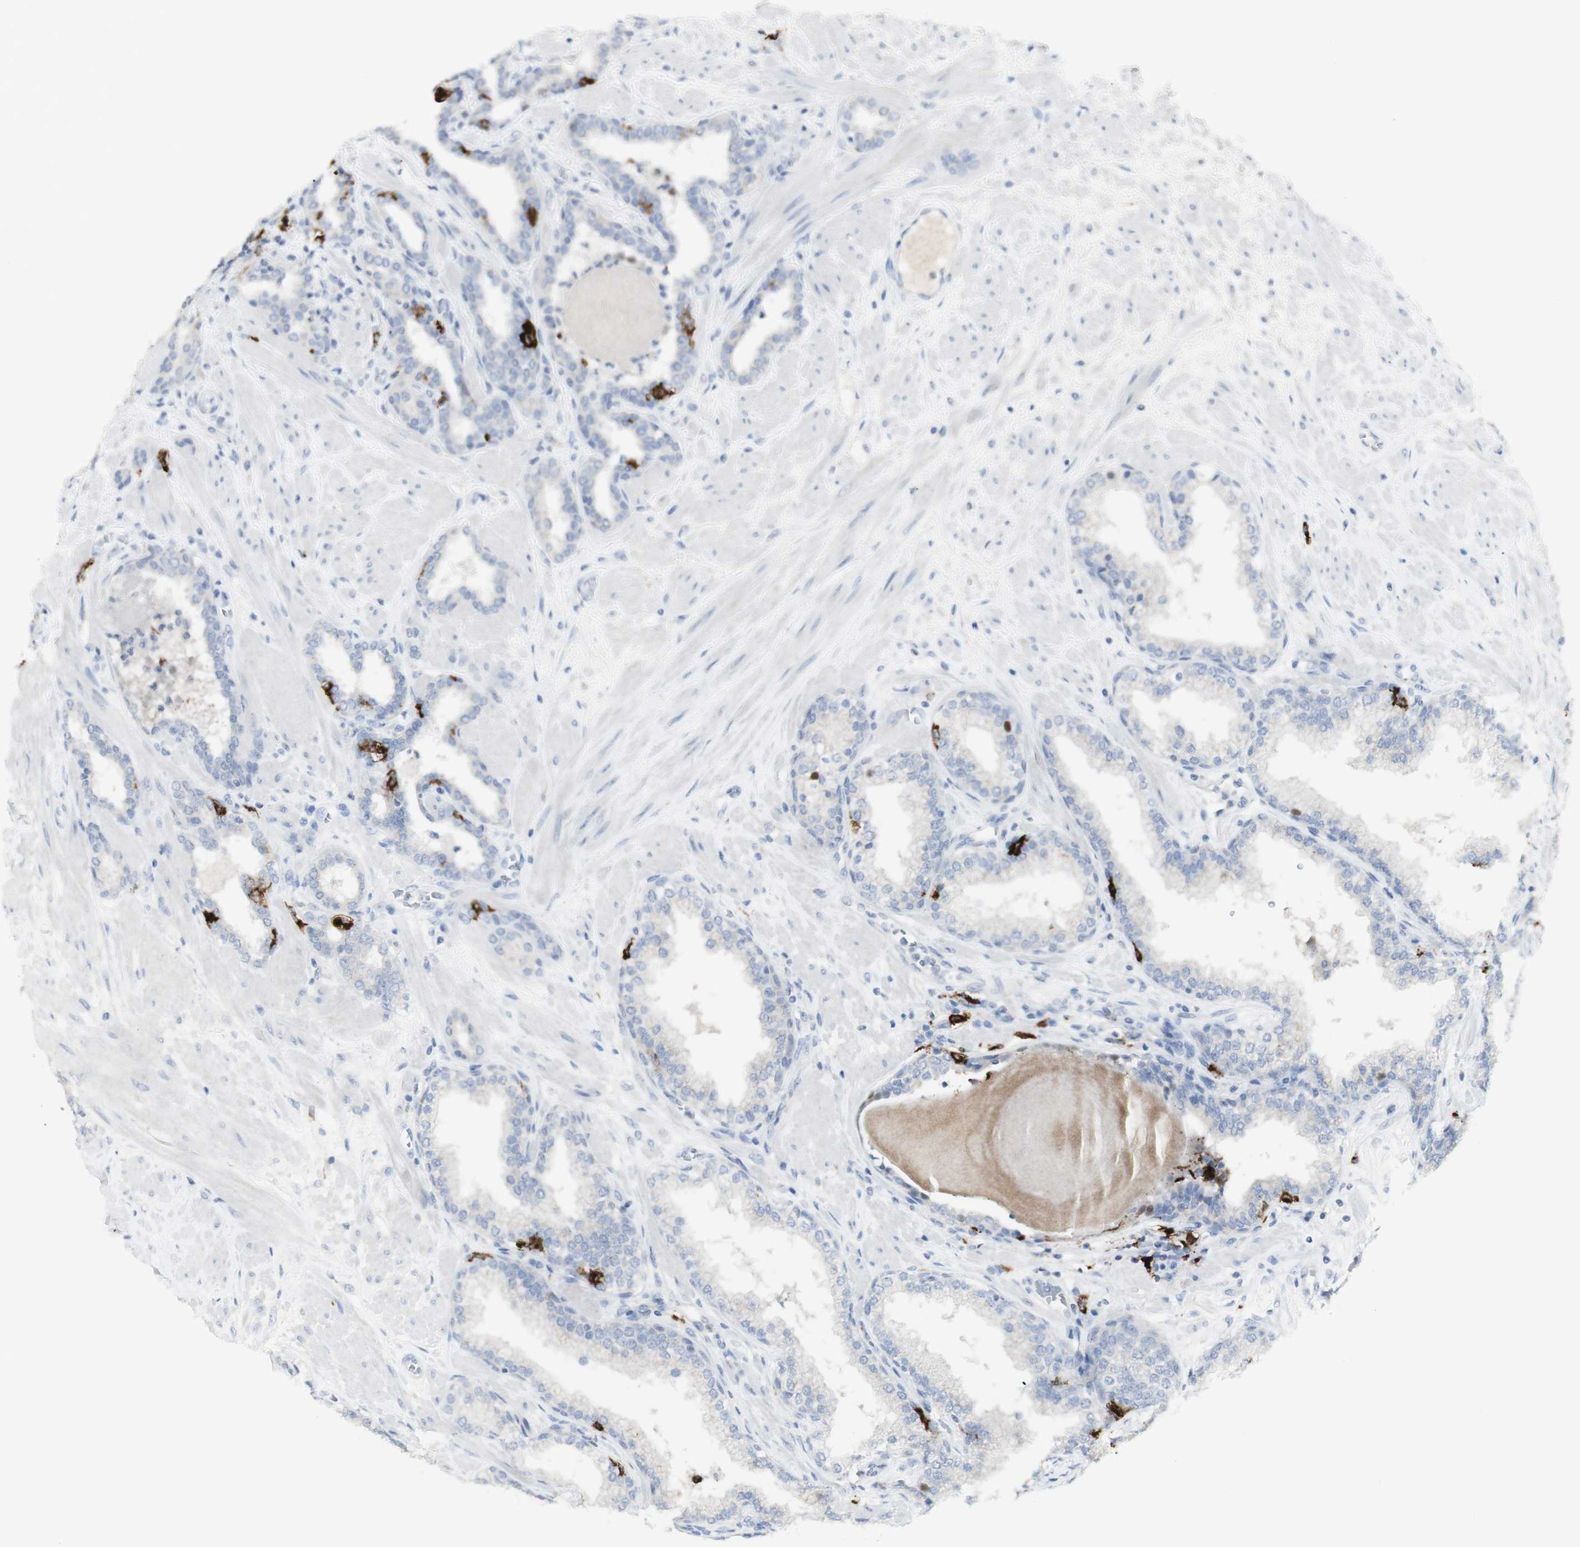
{"staining": {"intensity": "negative", "quantity": "none", "location": "none"}, "tissue": "prostate", "cell_type": "Glandular cells", "image_type": "normal", "snomed": [{"axis": "morphology", "description": "Normal tissue, NOS"}, {"axis": "topography", "description": "Prostate"}], "caption": "Immunohistochemistry (IHC) of benign human prostate shows no expression in glandular cells.", "gene": "CD207", "patient": {"sex": "male", "age": 51}}